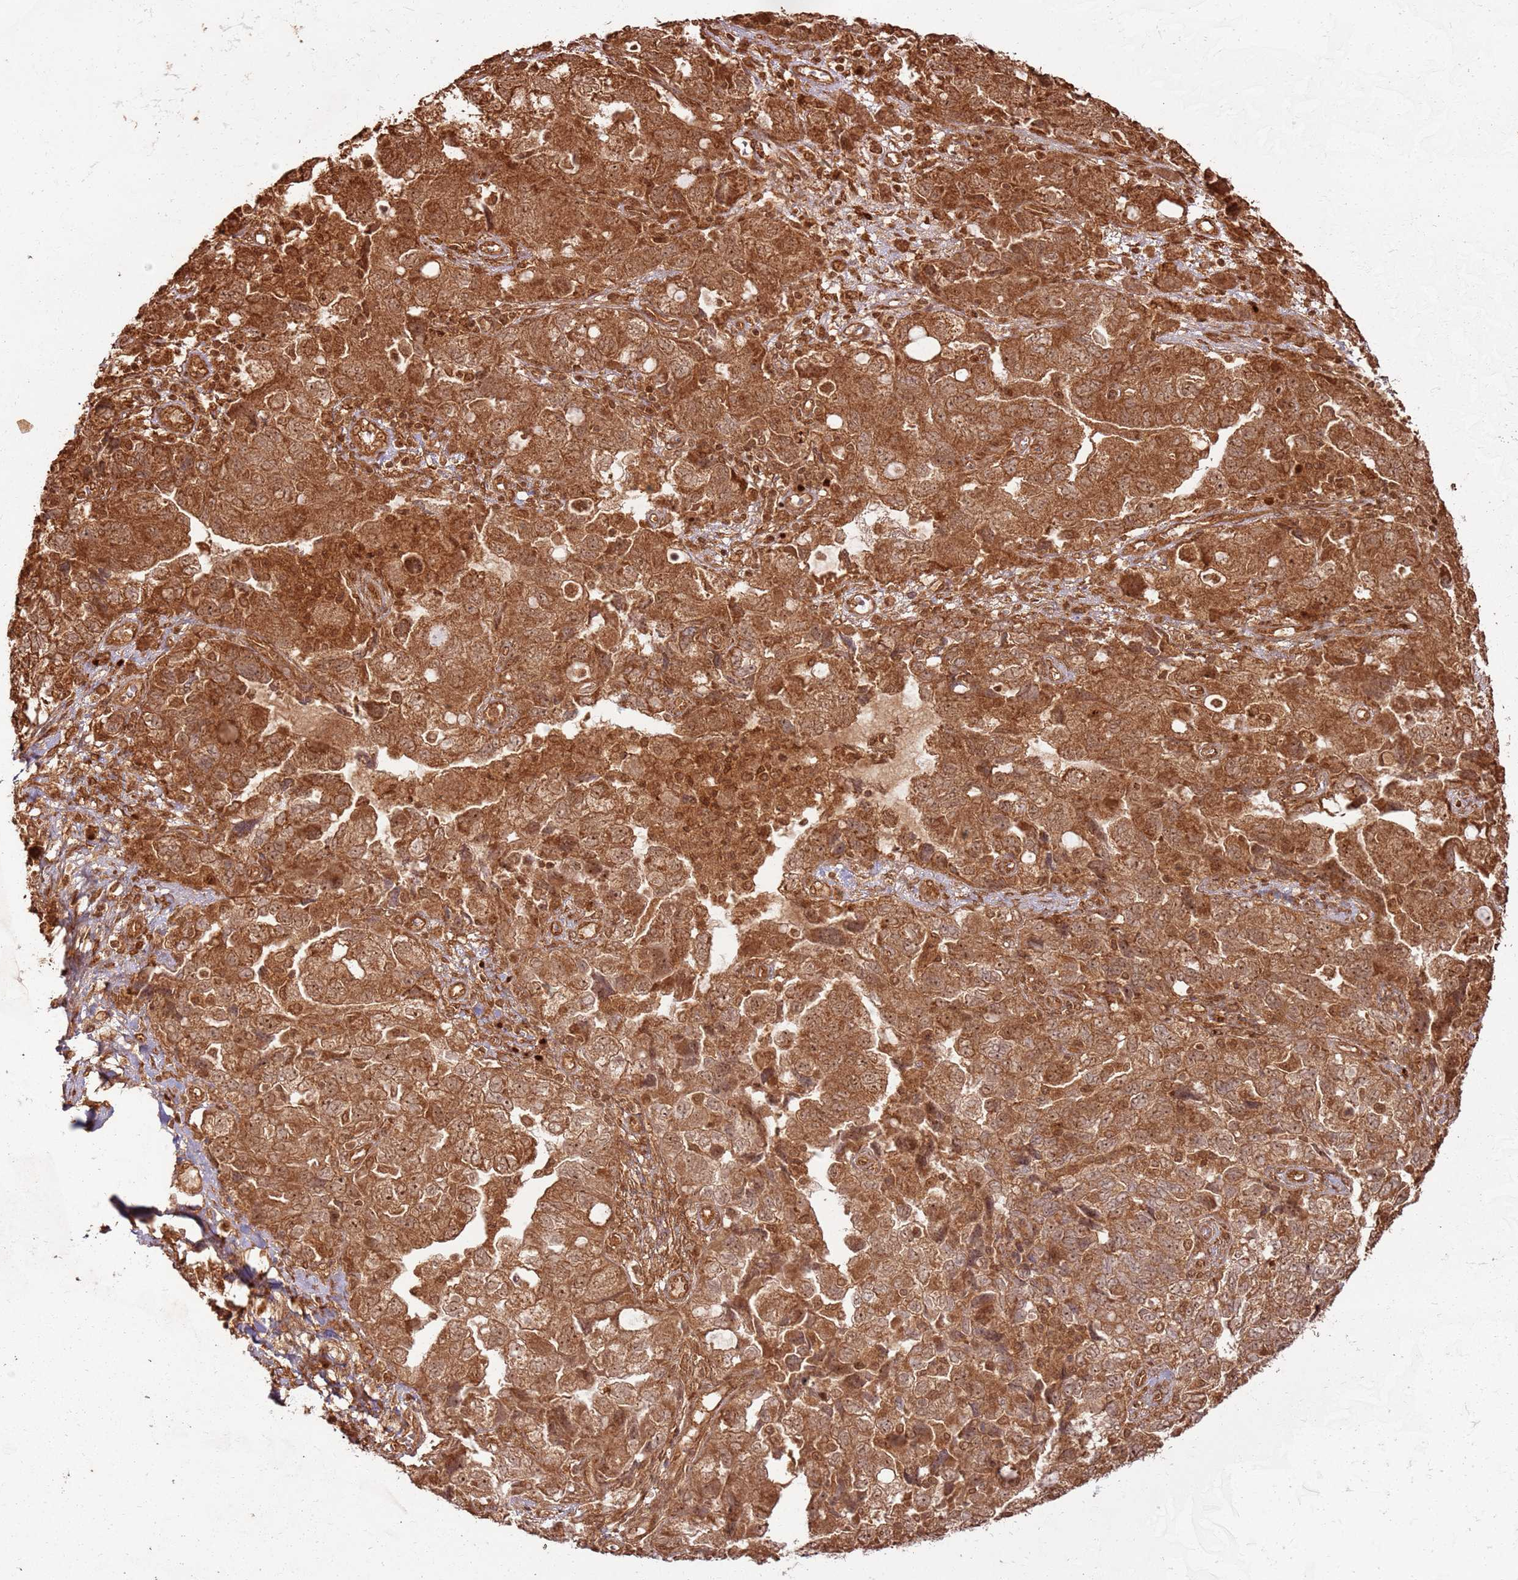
{"staining": {"intensity": "strong", "quantity": ">75%", "location": "cytoplasmic/membranous"}, "tissue": "ovarian cancer", "cell_type": "Tumor cells", "image_type": "cancer", "snomed": [{"axis": "morphology", "description": "Carcinoma, NOS"}, {"axis": "morphology", "description": "Cystadenocarcinoma, serous, NOS"}, {"axis": "topography", "description": "Ovary"}], "caption": "Ovarian cancer (carcinoma) tissue reveals strong cytoplasmic/membranous positivity in about >75% of tumor cells (IHC, brightfield microscopy, high magnification).", "gene": "TBC1D13", "patient": {"sex": "female", "age": 69}}